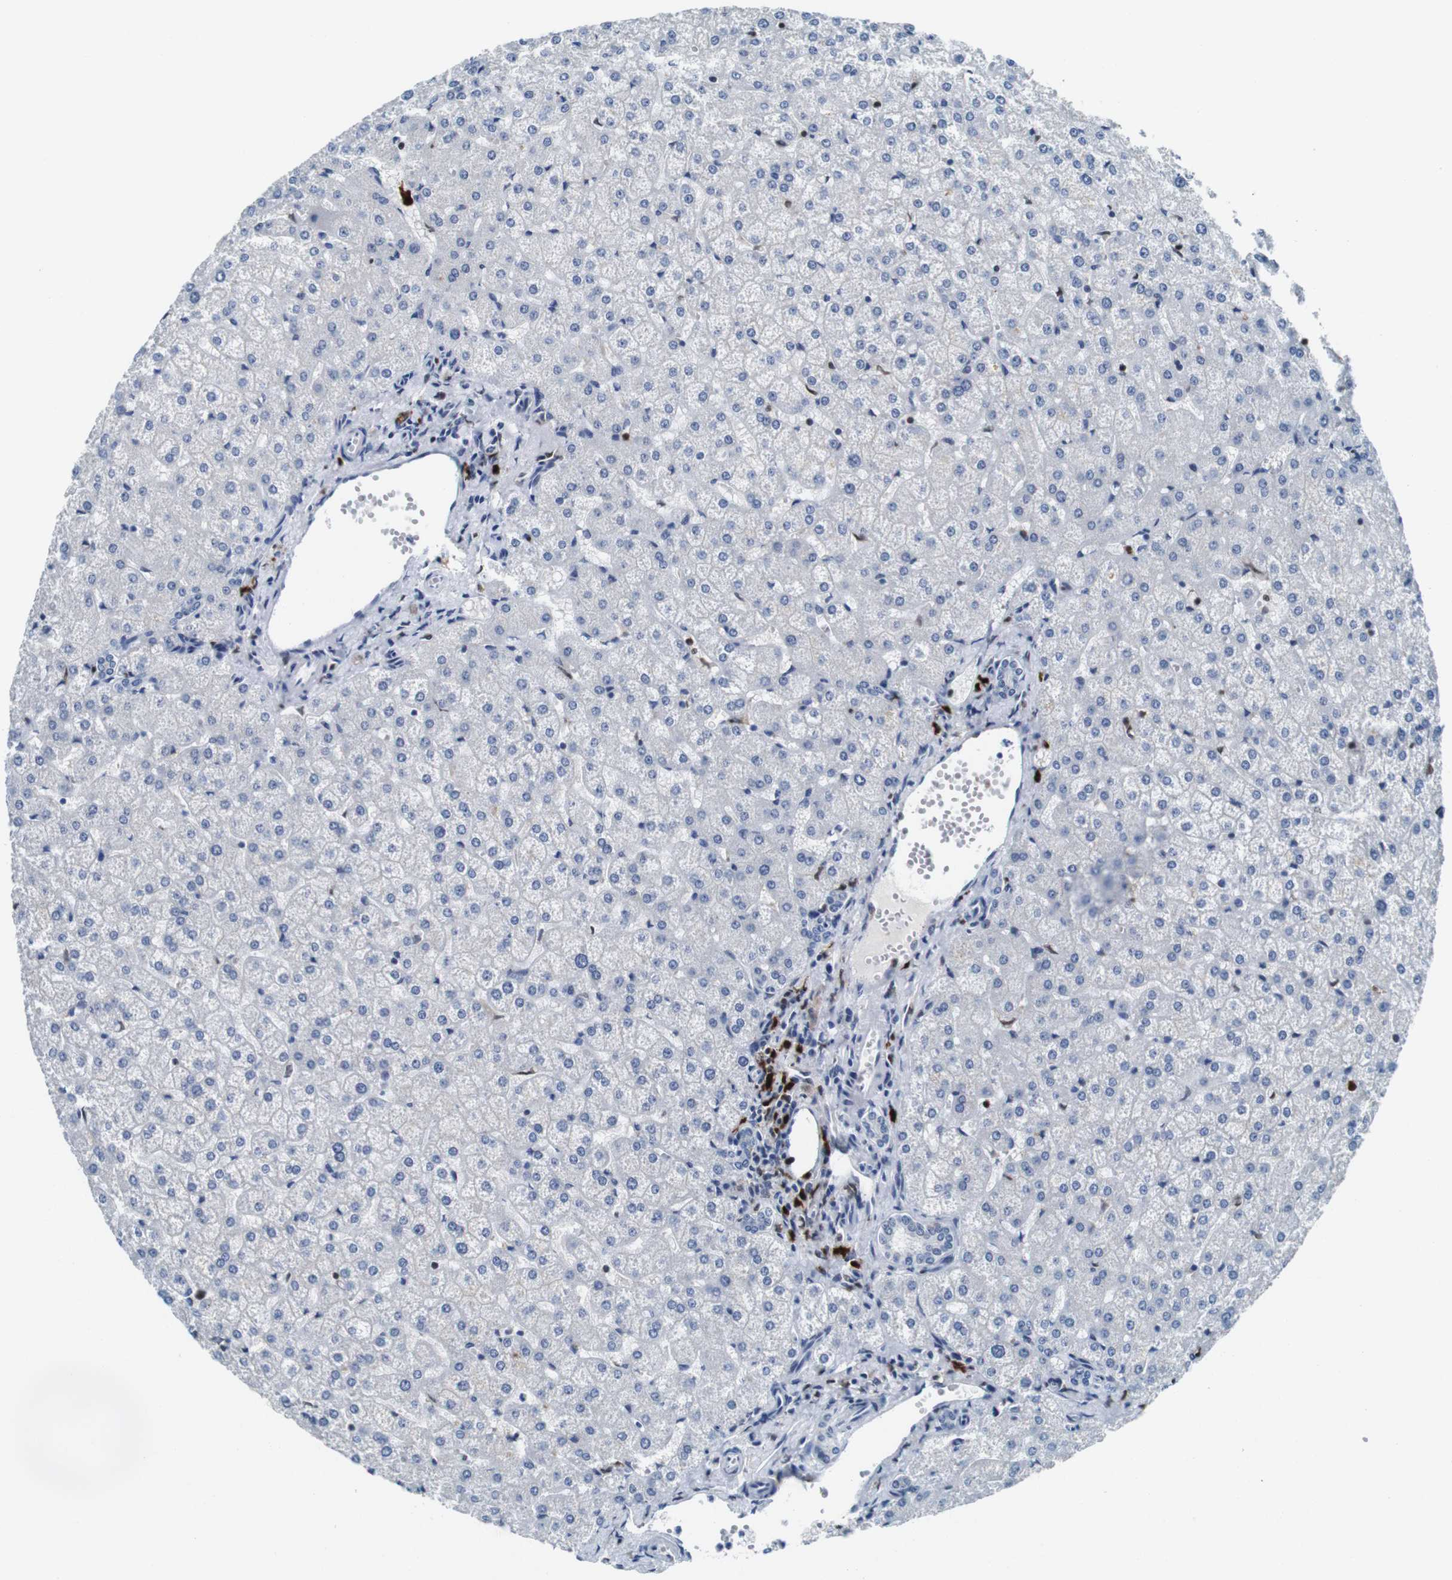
{"staining": {"intensity": "negative", "quantity": "none", "location": "none"}, "tissue": "liver", "cell_type": "Cholangiocytes", "image_type": "normal", "snomed": [{"axis": "morphology", "description": "Normal tissue, NOS"}, {"axis": "topography", "description": "Liver"}], "caption": "High magnification brightfield microscopy of benign liver stained with DAB (brown) and counterstained with hematoxylin (blue): cholangiocytes show no significant staining. (Immunohistochemistry, brightfield microscopy, high magnification).", "gene": "IRF8", "patient": {"sex": "female", "age": 32}}